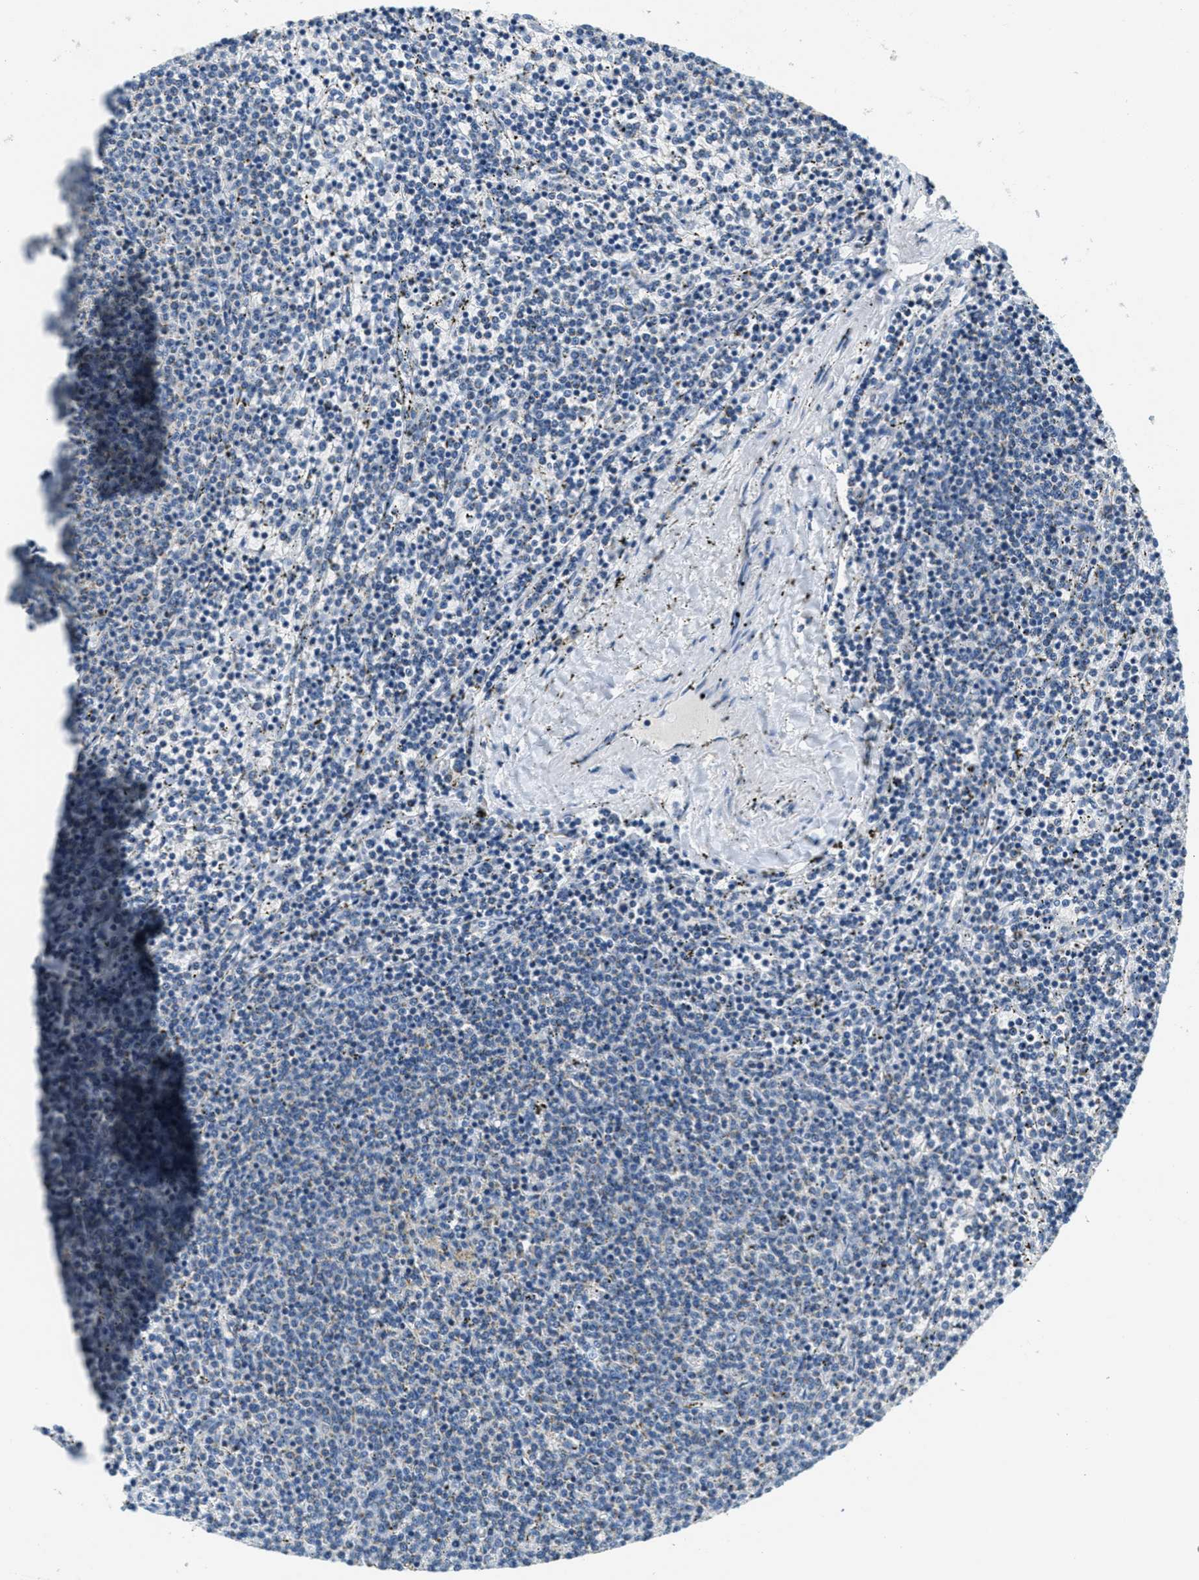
{"staining": {"intensity": "negative", "quantity": "none", "location": "none"}, "tissue": "lymphoma", "cell_type": "Tumor cells", "image_type": "cancer", "snomed": [{"axis": "morphology", "description": "Malignant lymphoma, non-Hodgkin's type, Low grade"}, {"axis": "topography", "description": "Spleen"}], "caption": "Tumor cells show no significant protein positivity in low-grade malignant lymphoma, non-Hodgkin's type. (DAB (3,3'-diaminobenzidine) IHC with hematoxylin counter stain).", "gene": "CA4", "patient": {"sex": "female", "age": 50}}